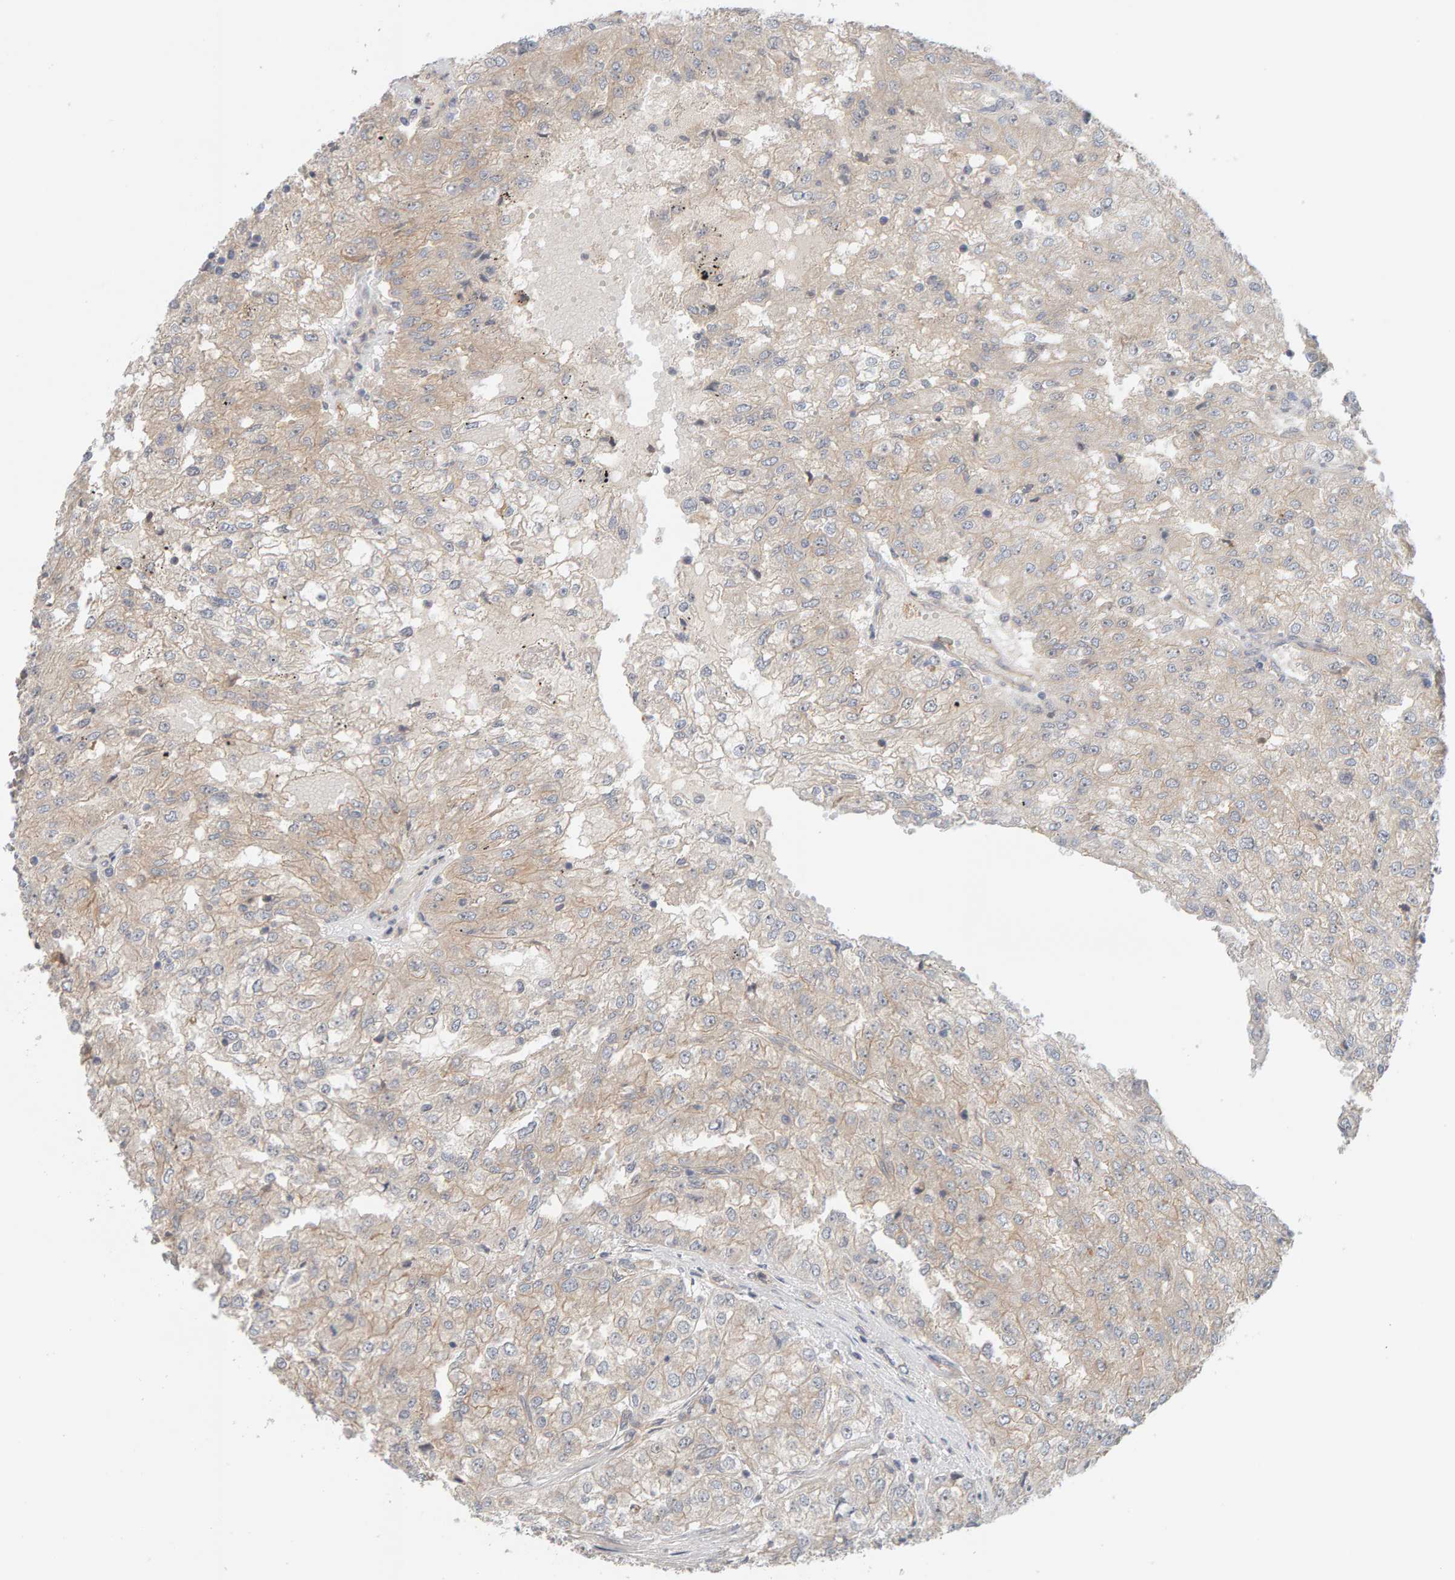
{"staining": {"intensity": "weak", "quantity": "<25%", "location": "cytoplasmic/membranous"}, "tissue": "renal cancer", "cell_type": "Tumor cells", "image_type": "cancer", "snomed": [{"axis": "morphology", "description": "Adenocarcinoma, NOS"}, {"axis": "topography", "description": "Kidney"}], "caption": "Immunohistochemistry of adenocarcinoma (renal) demonstrates no staining in tumor cells.", "gene": "PPP1R16A", "patient": {"sex": "female", "age": 54}}